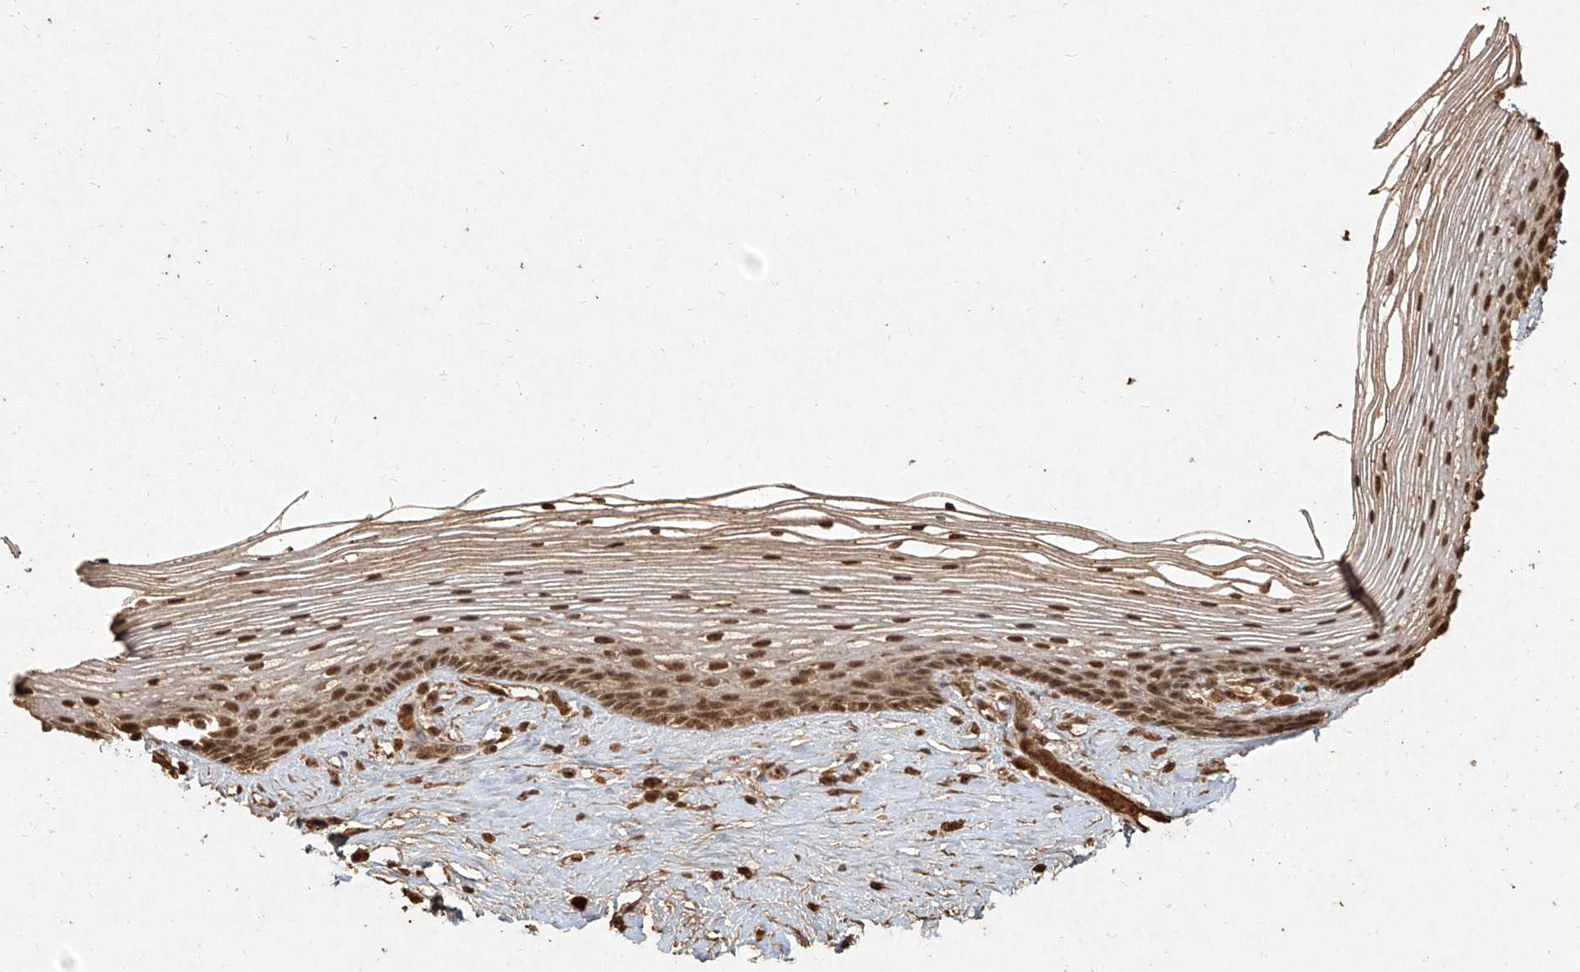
{"staining": {"intensity": "moderate", "quantity": ">75%", "location": "nuclear"}, "tissue": "vagina", "cell_type": "Squamous epithelial cells", "image_type": "normal", "snomed": [{"axis": "morphology", "description": "Normal tissue, NOS"}, {"axis": "topography", "description": "Vagina"}], "caption": "Moderate nuclear positivity for a protein is identified in about >75% of squamous epithelial cells of unremarkable vagina using IHC.", "gene": "UBE2K", "patient": {"sex": "female", "age": 46}}